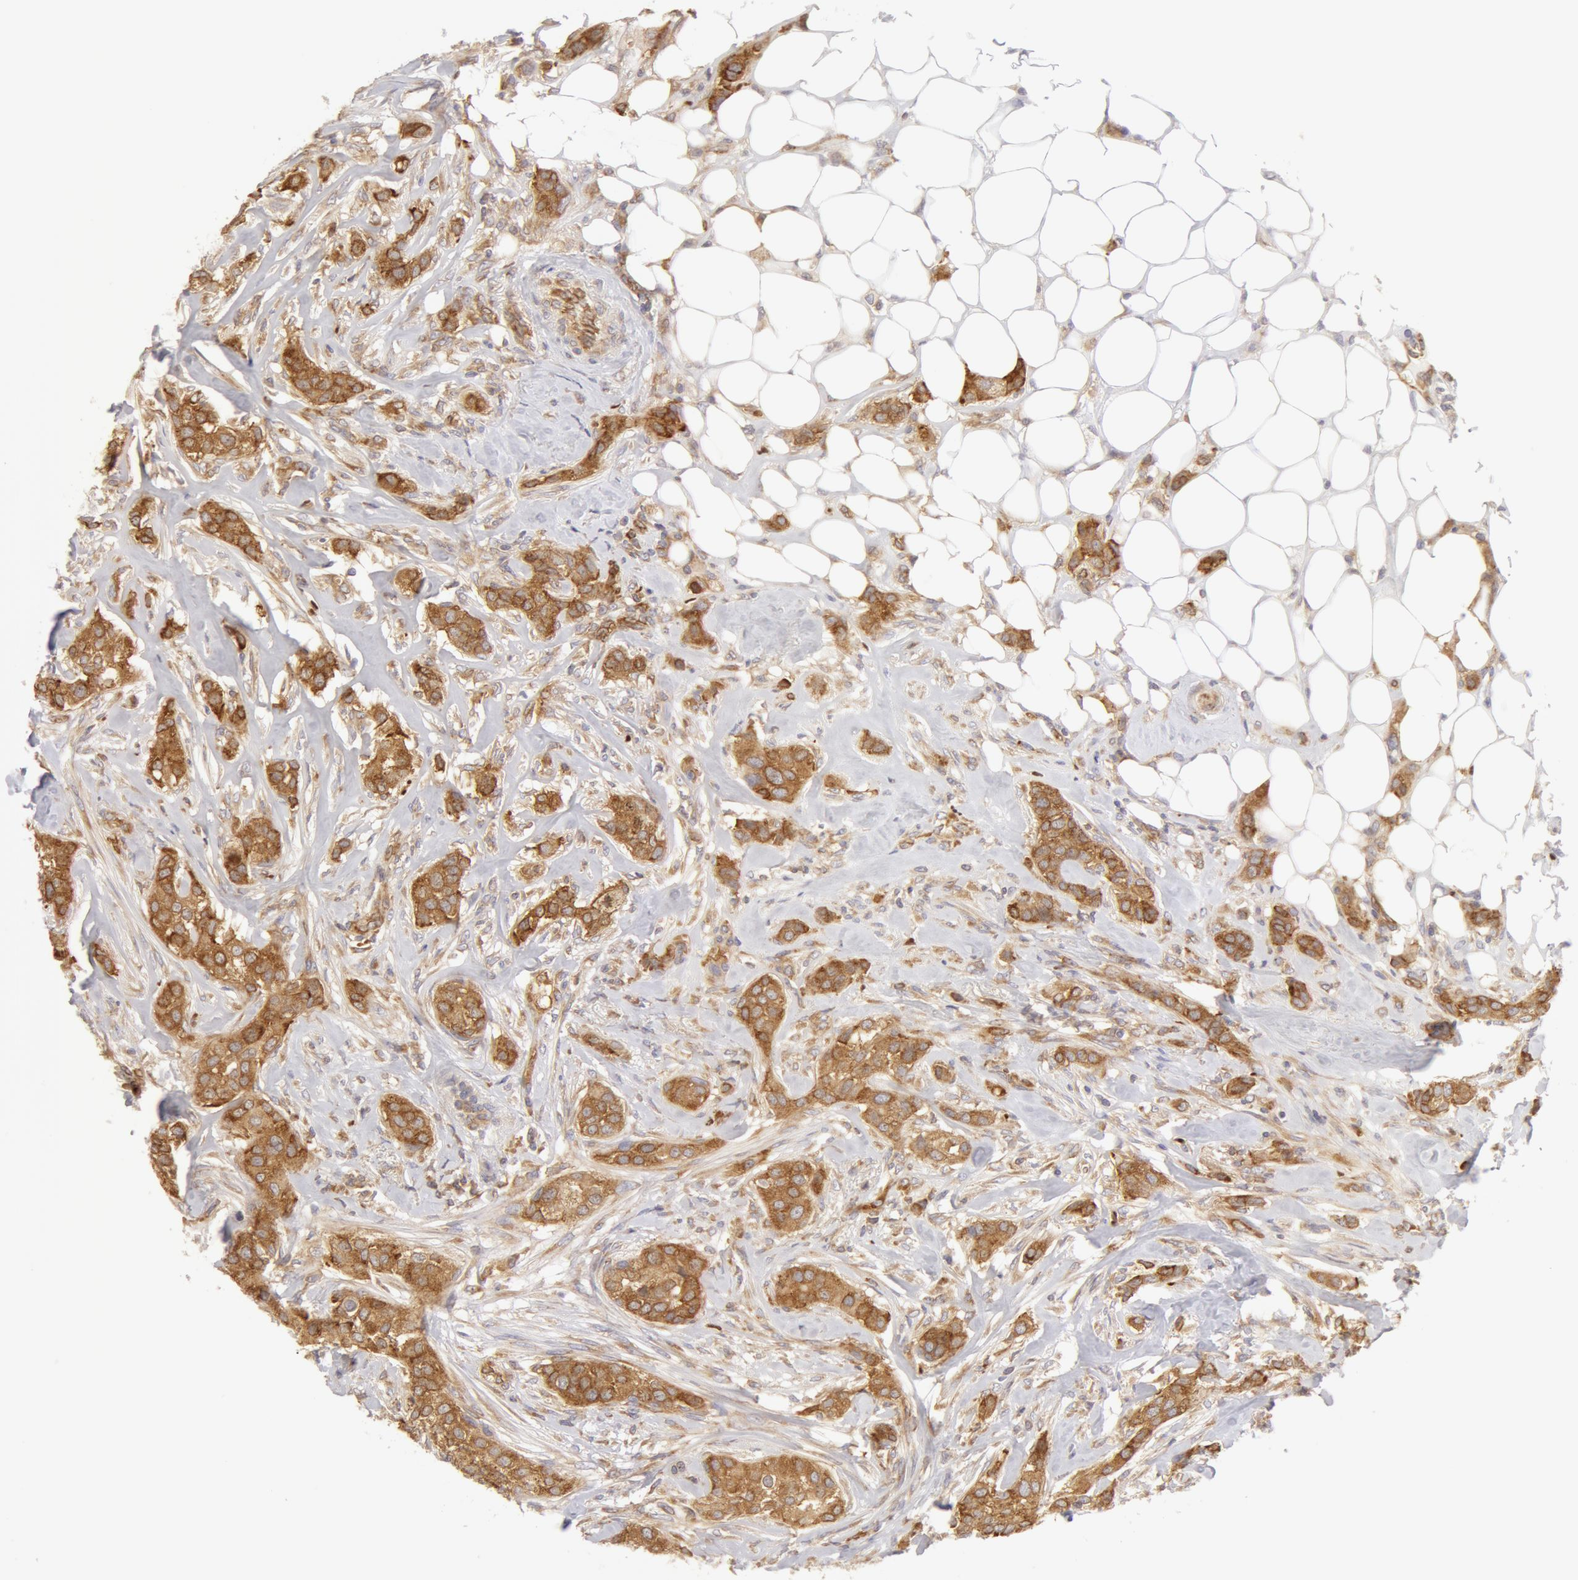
{"staining": {"intensity": "moderate", "quantity": ">75%", "location": "cytoplasmic/membranous"}, "tissue": "breast cancer", "cell_type": "Tumor cells", "image_type": "cancer", "snomed": [{"axis": "morphology", "description": "Duct carcinoma"}, {"axis": "topography", "description": "Breast"}], "caption": "The histopathology image reveals a brown stain indicating the presence of a protein in the cytoplasmic/membranous of tumor cells in breast cancer (infiltrating ductal carcinoma). The protein of interest is stained brown, and the nuclei are stained in blue (DAB (3,3'-diaminobenzidine) IHC with brightfield microscopy, high magnification).", "gene": "DDX3Y", "patient": {"sex": "female", "age": 45}}